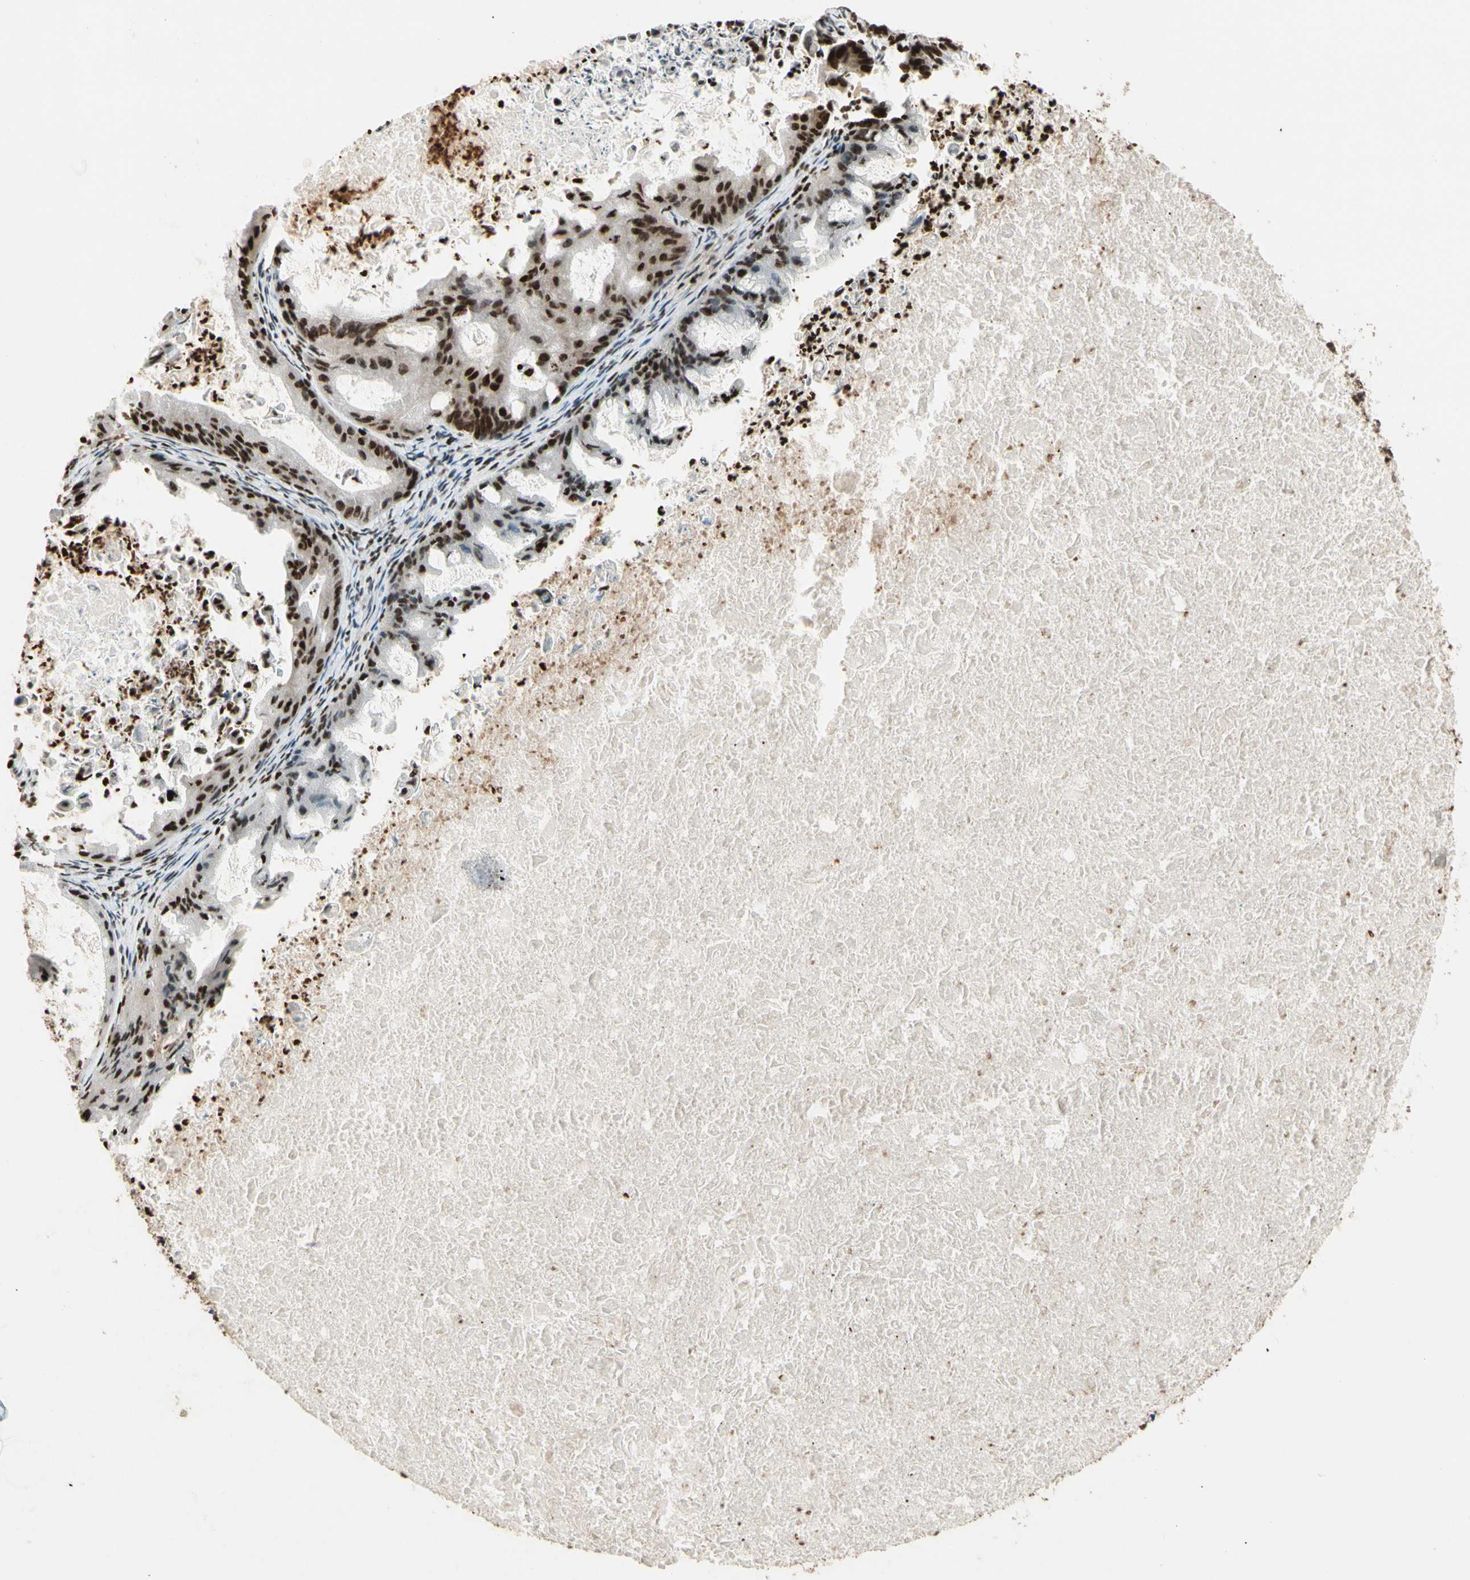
{"staining": {"intensity": "strong", "quantity": "25%-75%", "location": "nuclear"}, "tissue": "ovarian cancer", "cell_type": "Tumor cells", "image_type": "cancer", "snomed": [{"axis": "morphology", "description": "Cystadenocarcinoma, mucinous, NOS"}, {"axis": "topography", "description": "Ovary"}], "caption": "Strong nuclear positivity is seen in about 25%-75% of tumor cells in mucinous cystadenocarcinoma (ovarian).", "gene": "TSHZ3", "patient": {"sex": "female", "age": 37}}